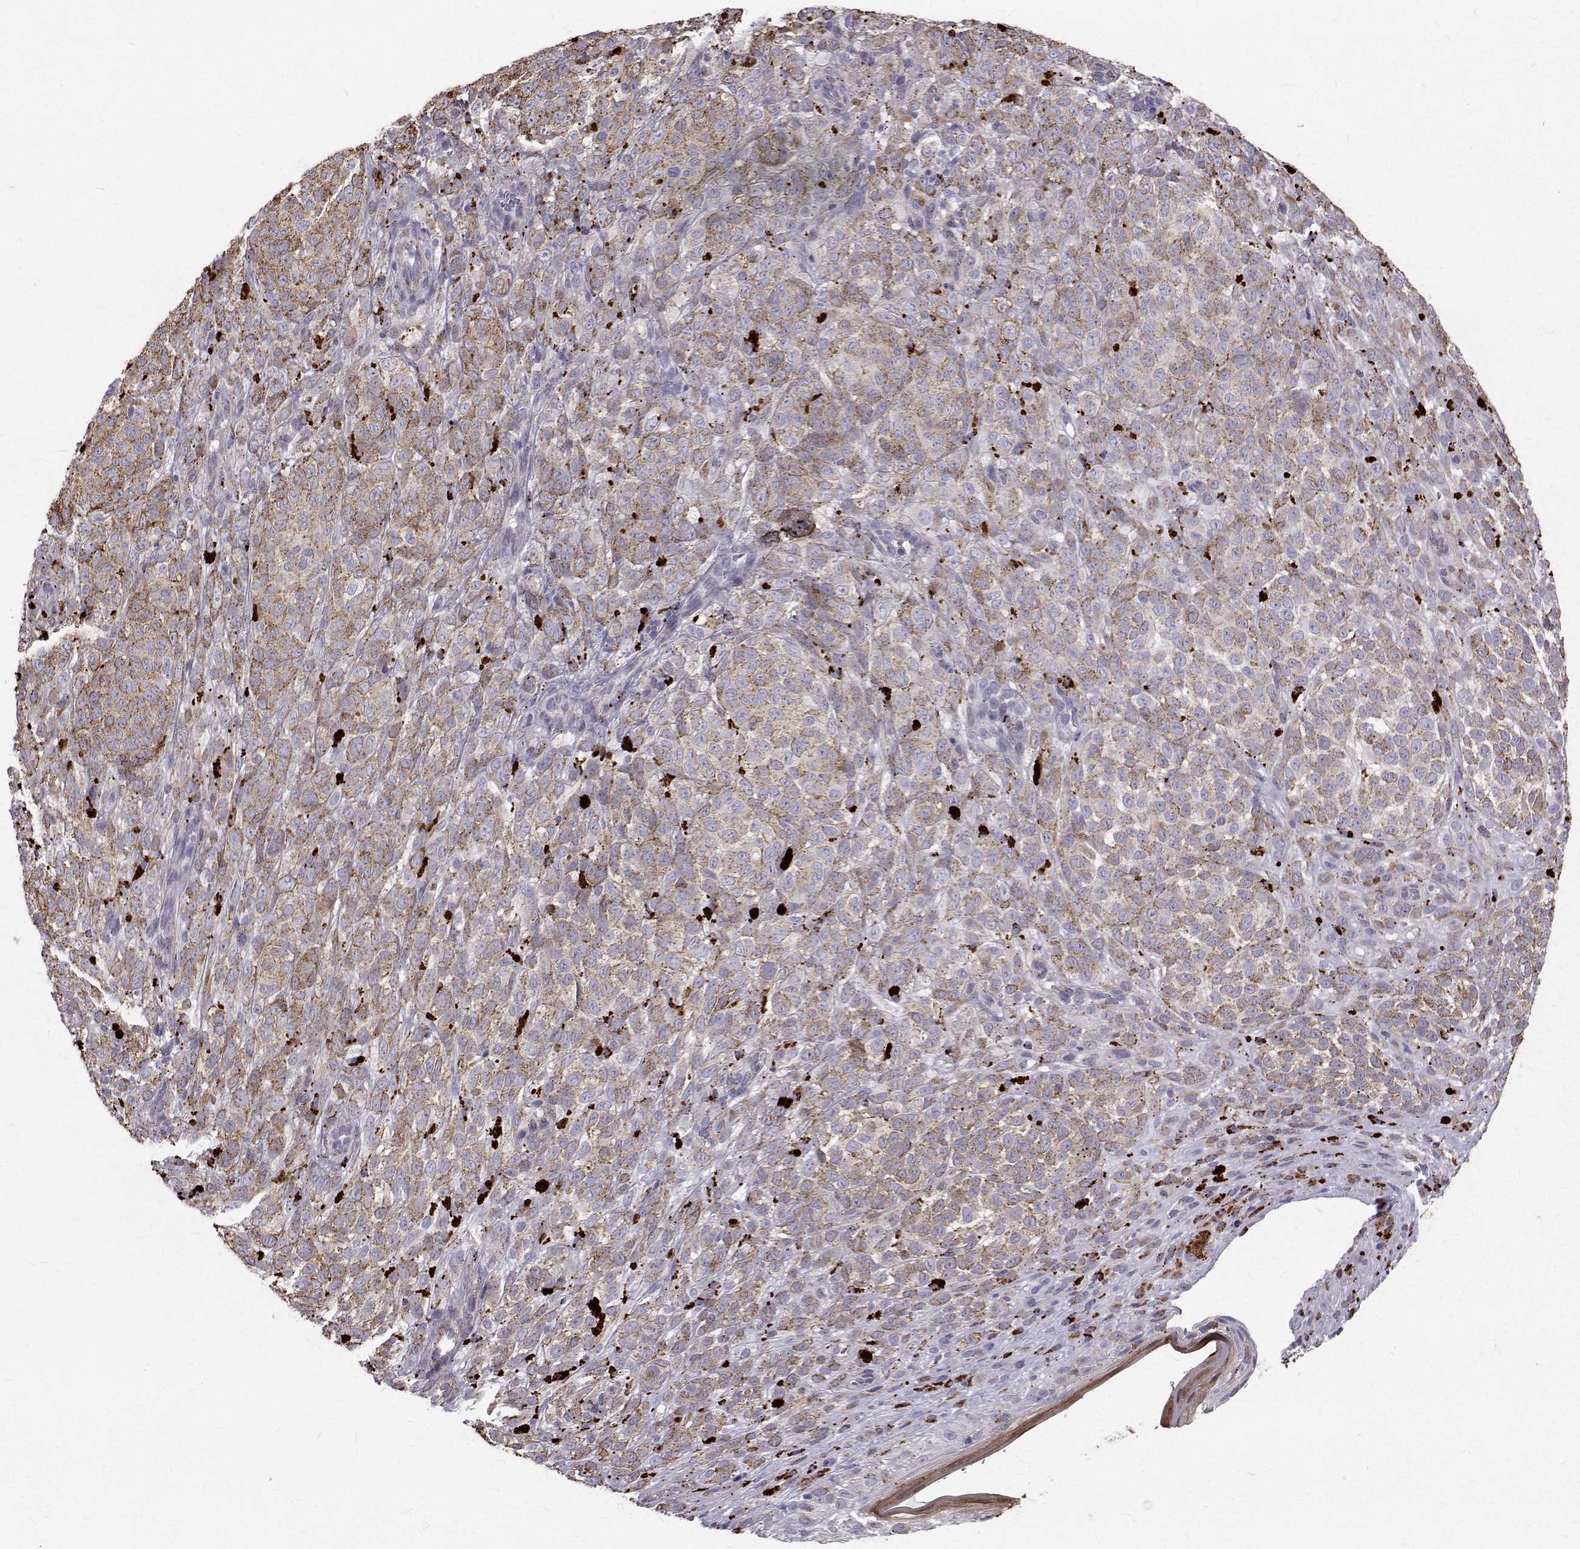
{"staining": {"intensity": "moderate", "quantity": "25%-75%", "location": "cytoplasmic/membranous"}, "tissue": "melanoma", "cell_type": "Tumor cells", "image_type": "cancer", "snomed": [{"axis": "morphology", "description": "Malignant melanoma, NOS"}, {"axis": "topography", "description": "Skin"}], "caption": "Malignant melanoma stained with a brown dye exhibits moderate cytoplasmic/membranous positive expression in about 25%-75% of tumor cells.", "gene": "TPP1", "patient": {"sex": "female", "age": 86}}